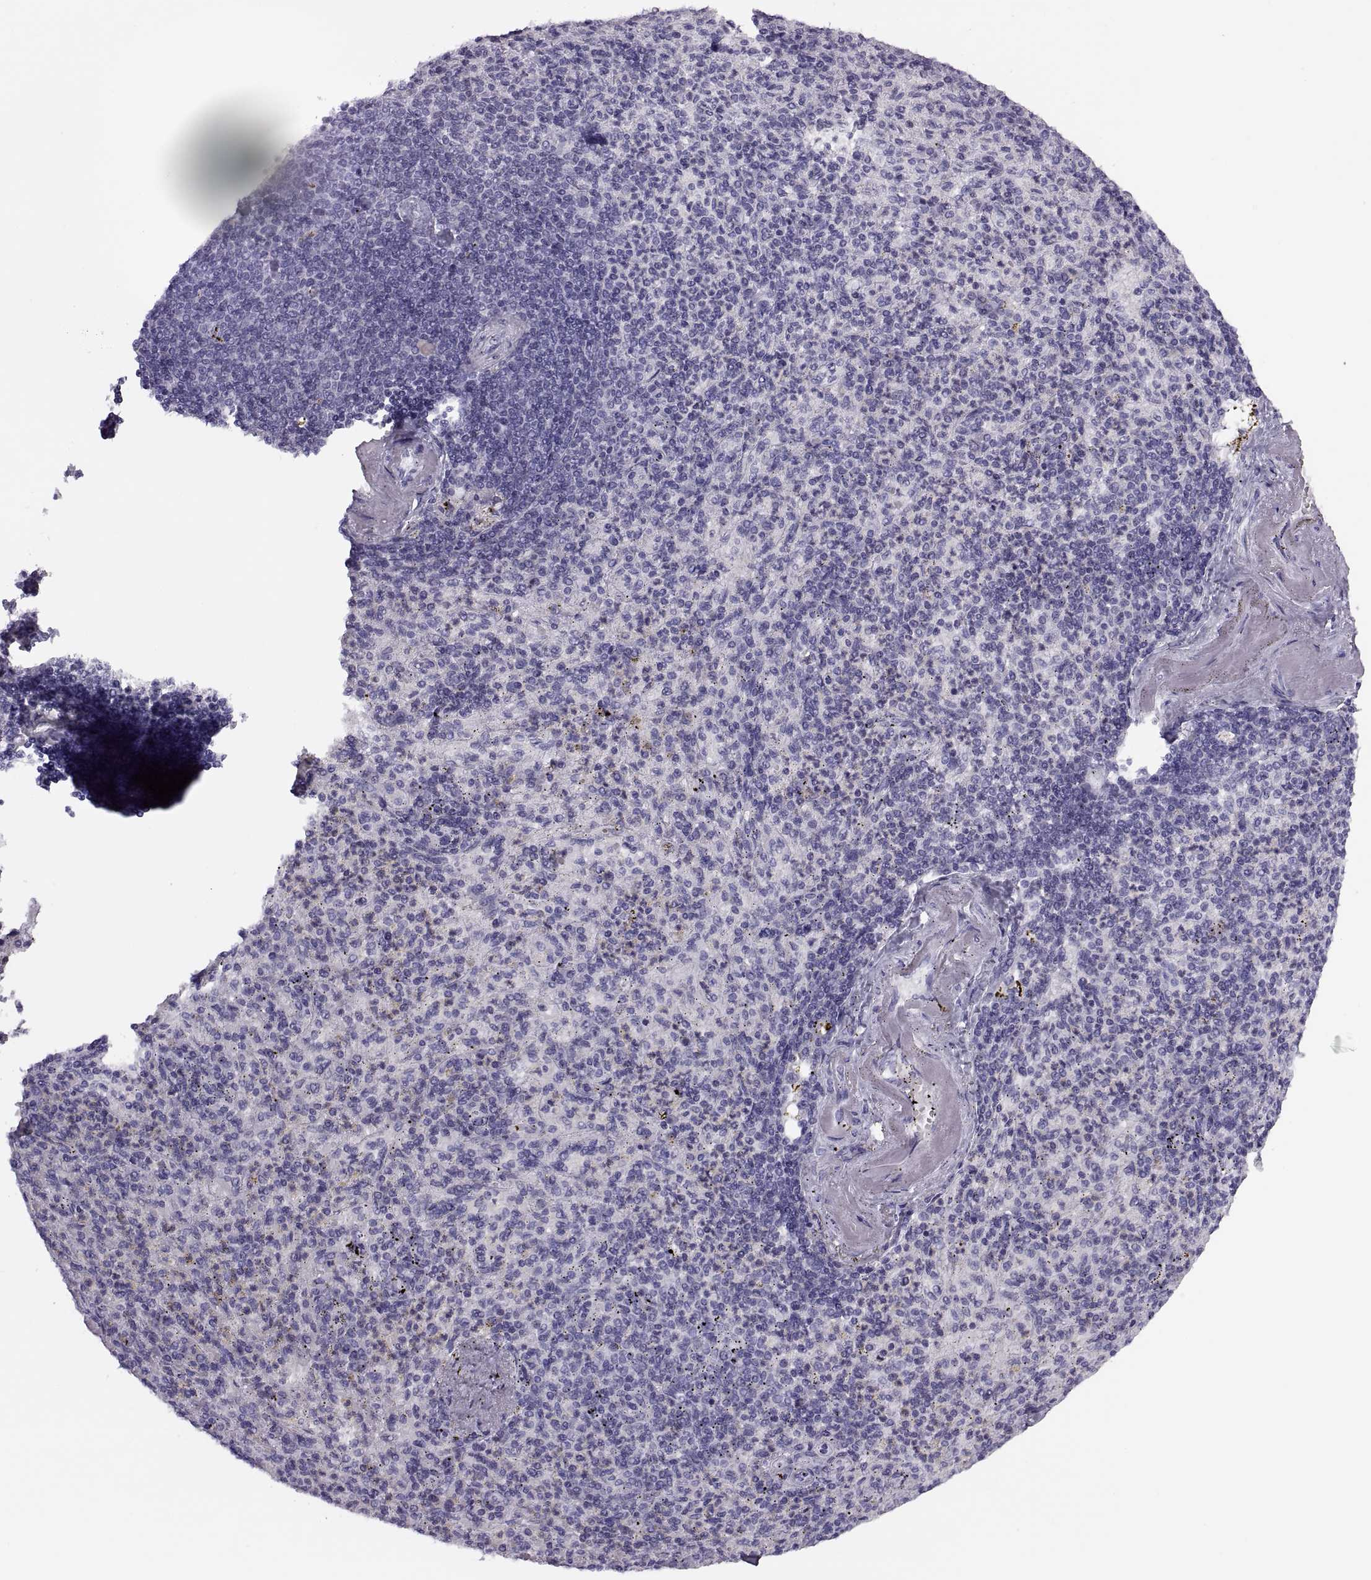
{"staining": {"intensity": "negative", "quantity": "none", "location": "none"}, "tissue": "spleen", "cell_type": "Cells in red pulp", "image_type": "normal", "snomed": [{"axis": "morphology", "description": "Normal tissue, NOS"}, {"axis": "topography", "description": "Spleen"}], "caption": "The micrograph reveals no significant expression in cells in red pulp of spleen. (Stains: DAB immunohistochemistry with hematoxylin counter stain, Microscopy: brightfield microscopy at high magnification).", "gene": "FAM24A", "patient": {"sex": "female", "age": 74}}